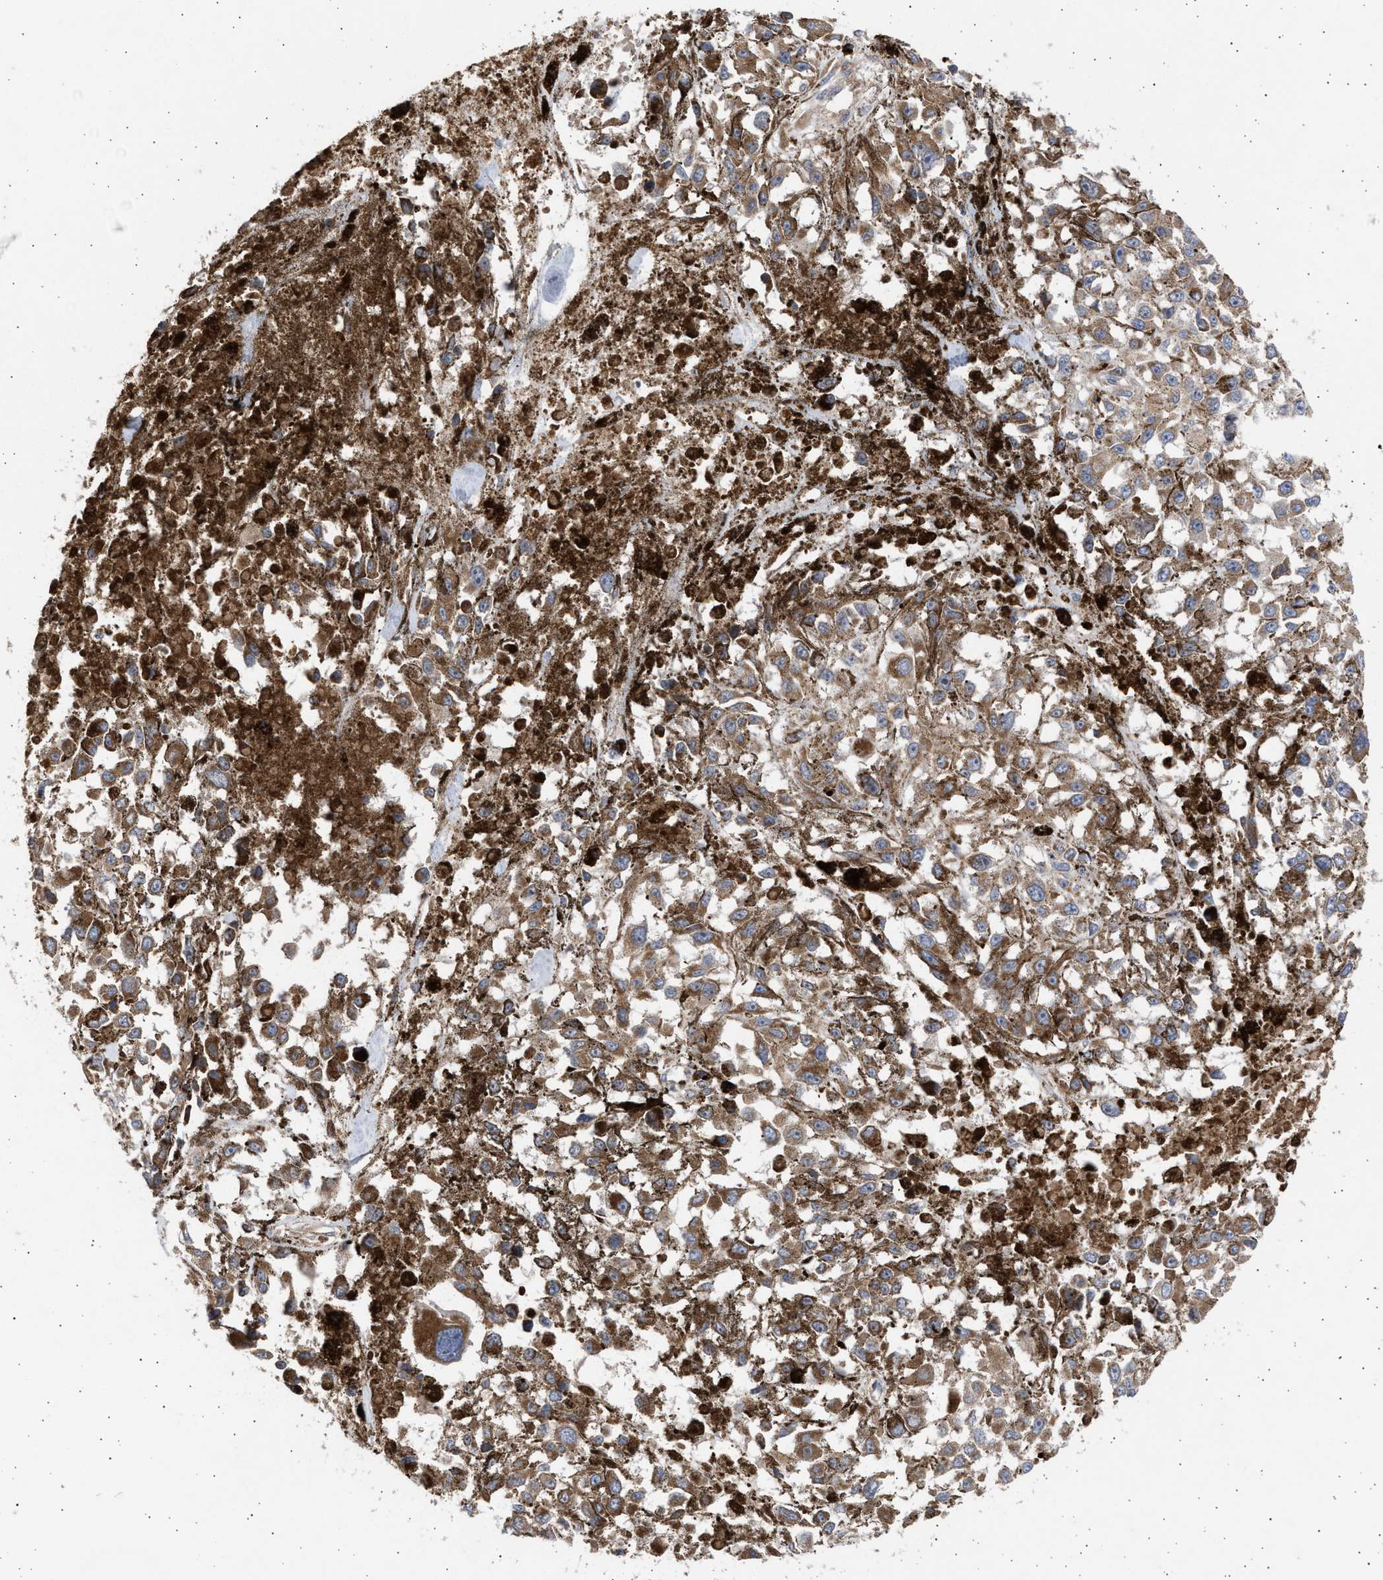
{"staining": {"intensity": "moderate", "quantity": ">75%", "location": "cytoplasmic/membranous"}, "tissue": "melanoma", "cell_type": "Tumor cells", "image_type": "cancer", "snomed": [{"axis": "morphology", "description": "Malignant melanoma, Metastatic site"}, {"axis": "topography", "description": "Lymph node"}], "caption": "Tumor cells exhibit medium levels of moderate cytoplasmic/membranous expression in about >75% of cells in melanoma. The protein is shown in brown color, while the nuclei are stained blue.", "gene": "TTC19", "patient": {"sex": "male", "age": 59}}